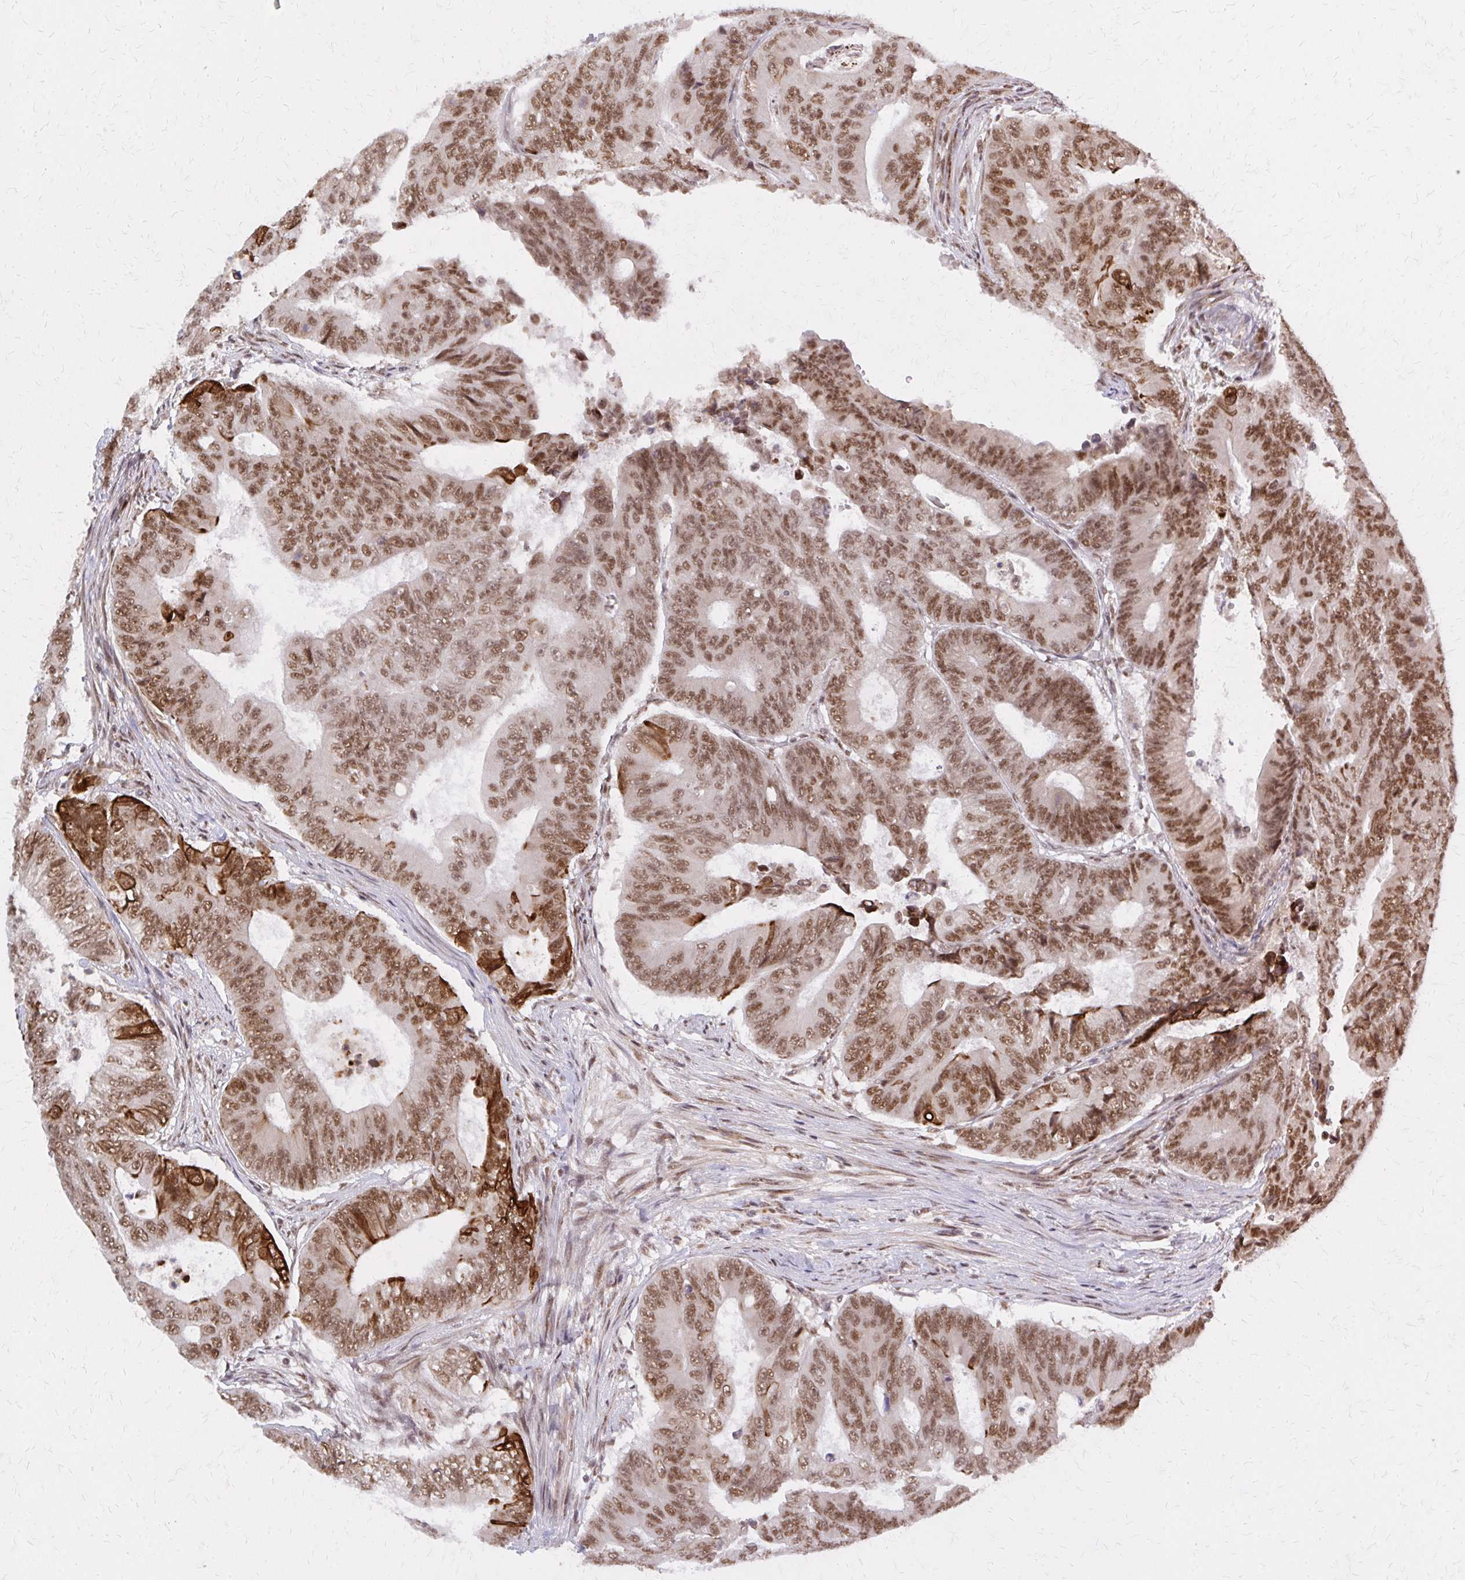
{"staining": {"intensity": "moderate", "quantity": ">75%", "location": "nuclear"}, "tissue": "colorectal cancer", "cell_type": "Tumor cells", "image_type": "cancer", "snomed": [{"axis": "morphology", "description": "Adenocarcinoma, NOS"}, {"axis": "topography", "description": "Colon"}], "caption": "A brown stain highlights moderate nuclear expression of a protein in human colorectal cancer (adenocarcinoma) tumor cells. (DAB (3,3'-diaminobenzidine) IHC with brightfield microscopy, high magnification).", "gene": "HDAC3", "patient": {"sex": "female", "age": 48}}